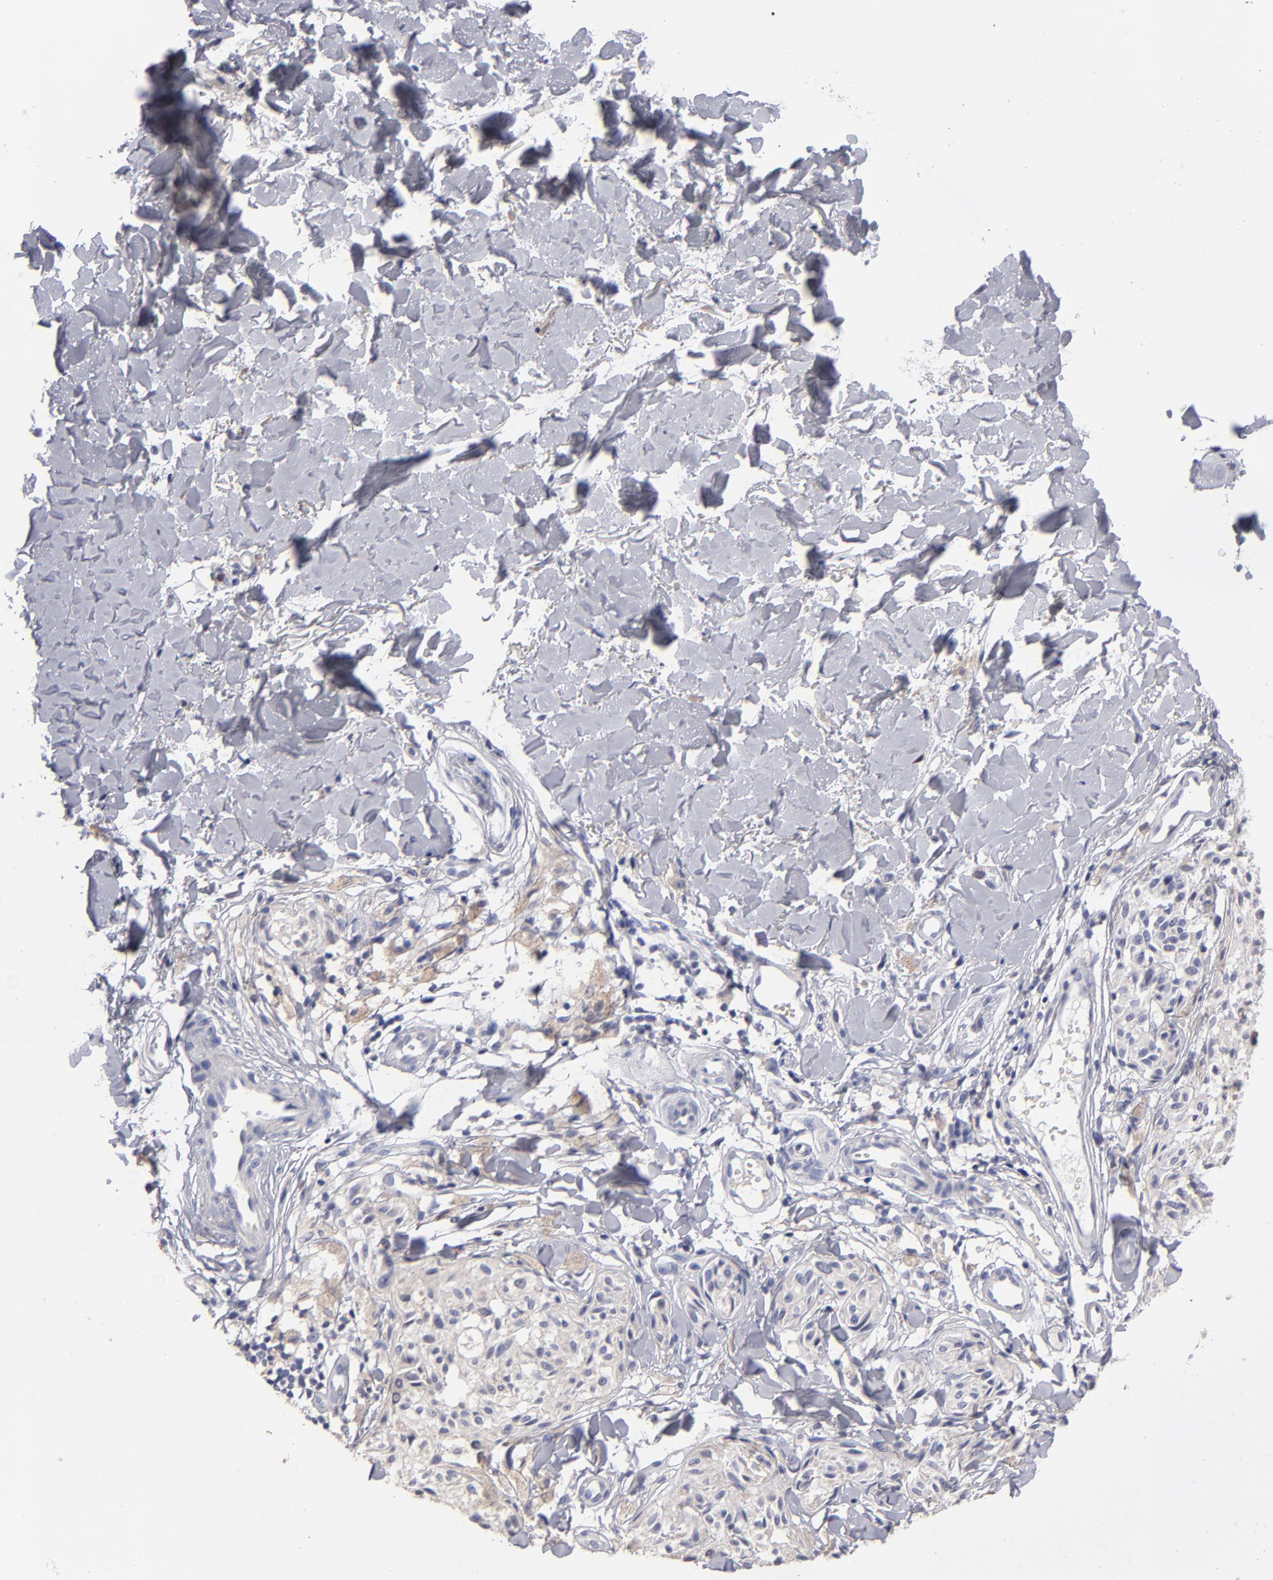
{"staining": {"intensity": "weak", "quantity": ">75%", "location": "cytoplasmic/membranous"}, "tissue": "melanoma", "cell_type": "Tumor cells", "image_type": "cancer", "snomed": [{"axis": "morphology", "description": "Malignant melanoma, Metastatic site"}, {"axis": "topography", "description": "Skin"}], "caption": "Human melanoma stained with a protein marker shows weak staining in tumor cells.", "gene": "FGR", "patient": {"sex": "female", "age": 66}}